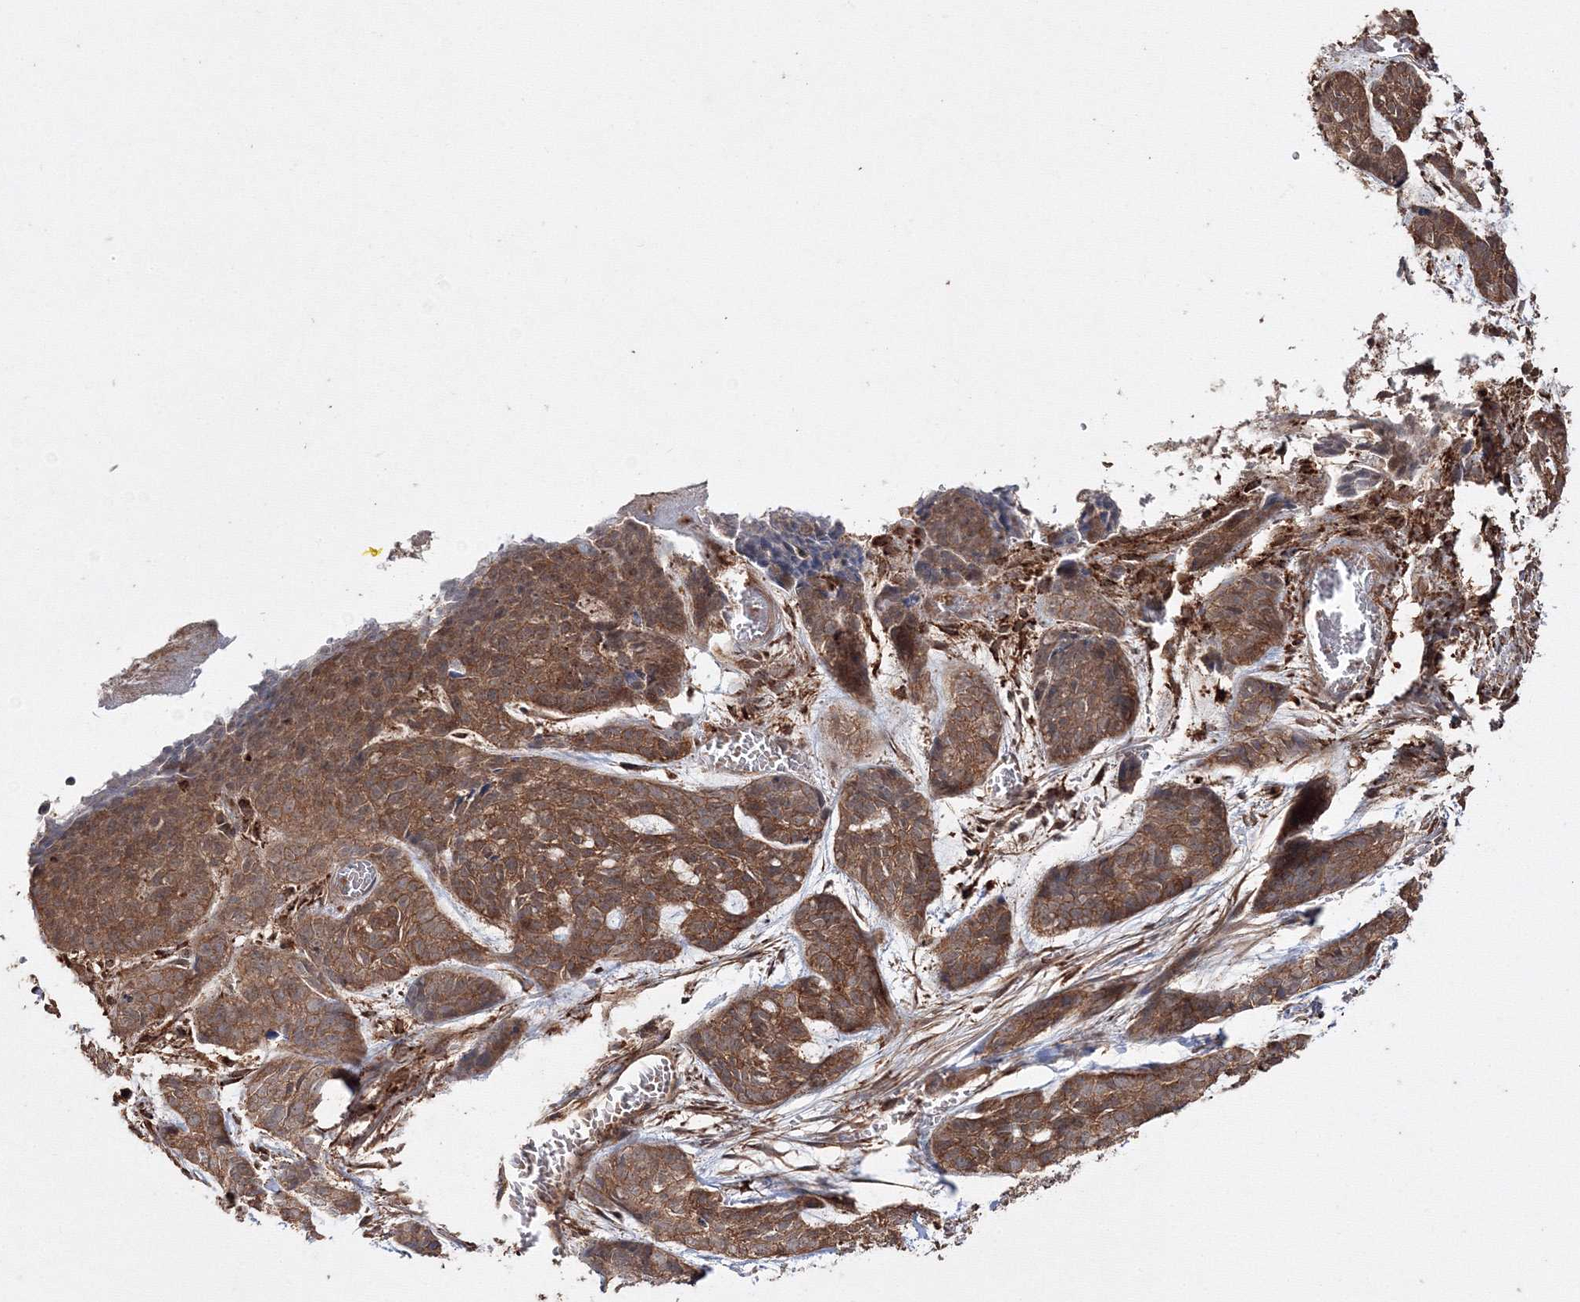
{"staining": {"intensity": "moderate", "quantity": ">75%", "location": "cytoplasmic/membranous"}, "tissue": "skin cancer", "cell_type": "Tumor cells", "image_type": "cancer", "snomed": [{"axis": "morphology", "description": "Basal cell carcinoma"}, {"axis": "topography", "description": "Skin"}], "caption": "IHC image of neoplastic tissue: human skin basal cell carcinoma stained using IHC shows medium levels of moderate protein expression localized specifically in the cytoplasmic/membranous of tumor cells, appearing as a cytoplasmic/membranous brown color.", "gene": "DDO", "patient": {"sex": "female", "age": 64}}